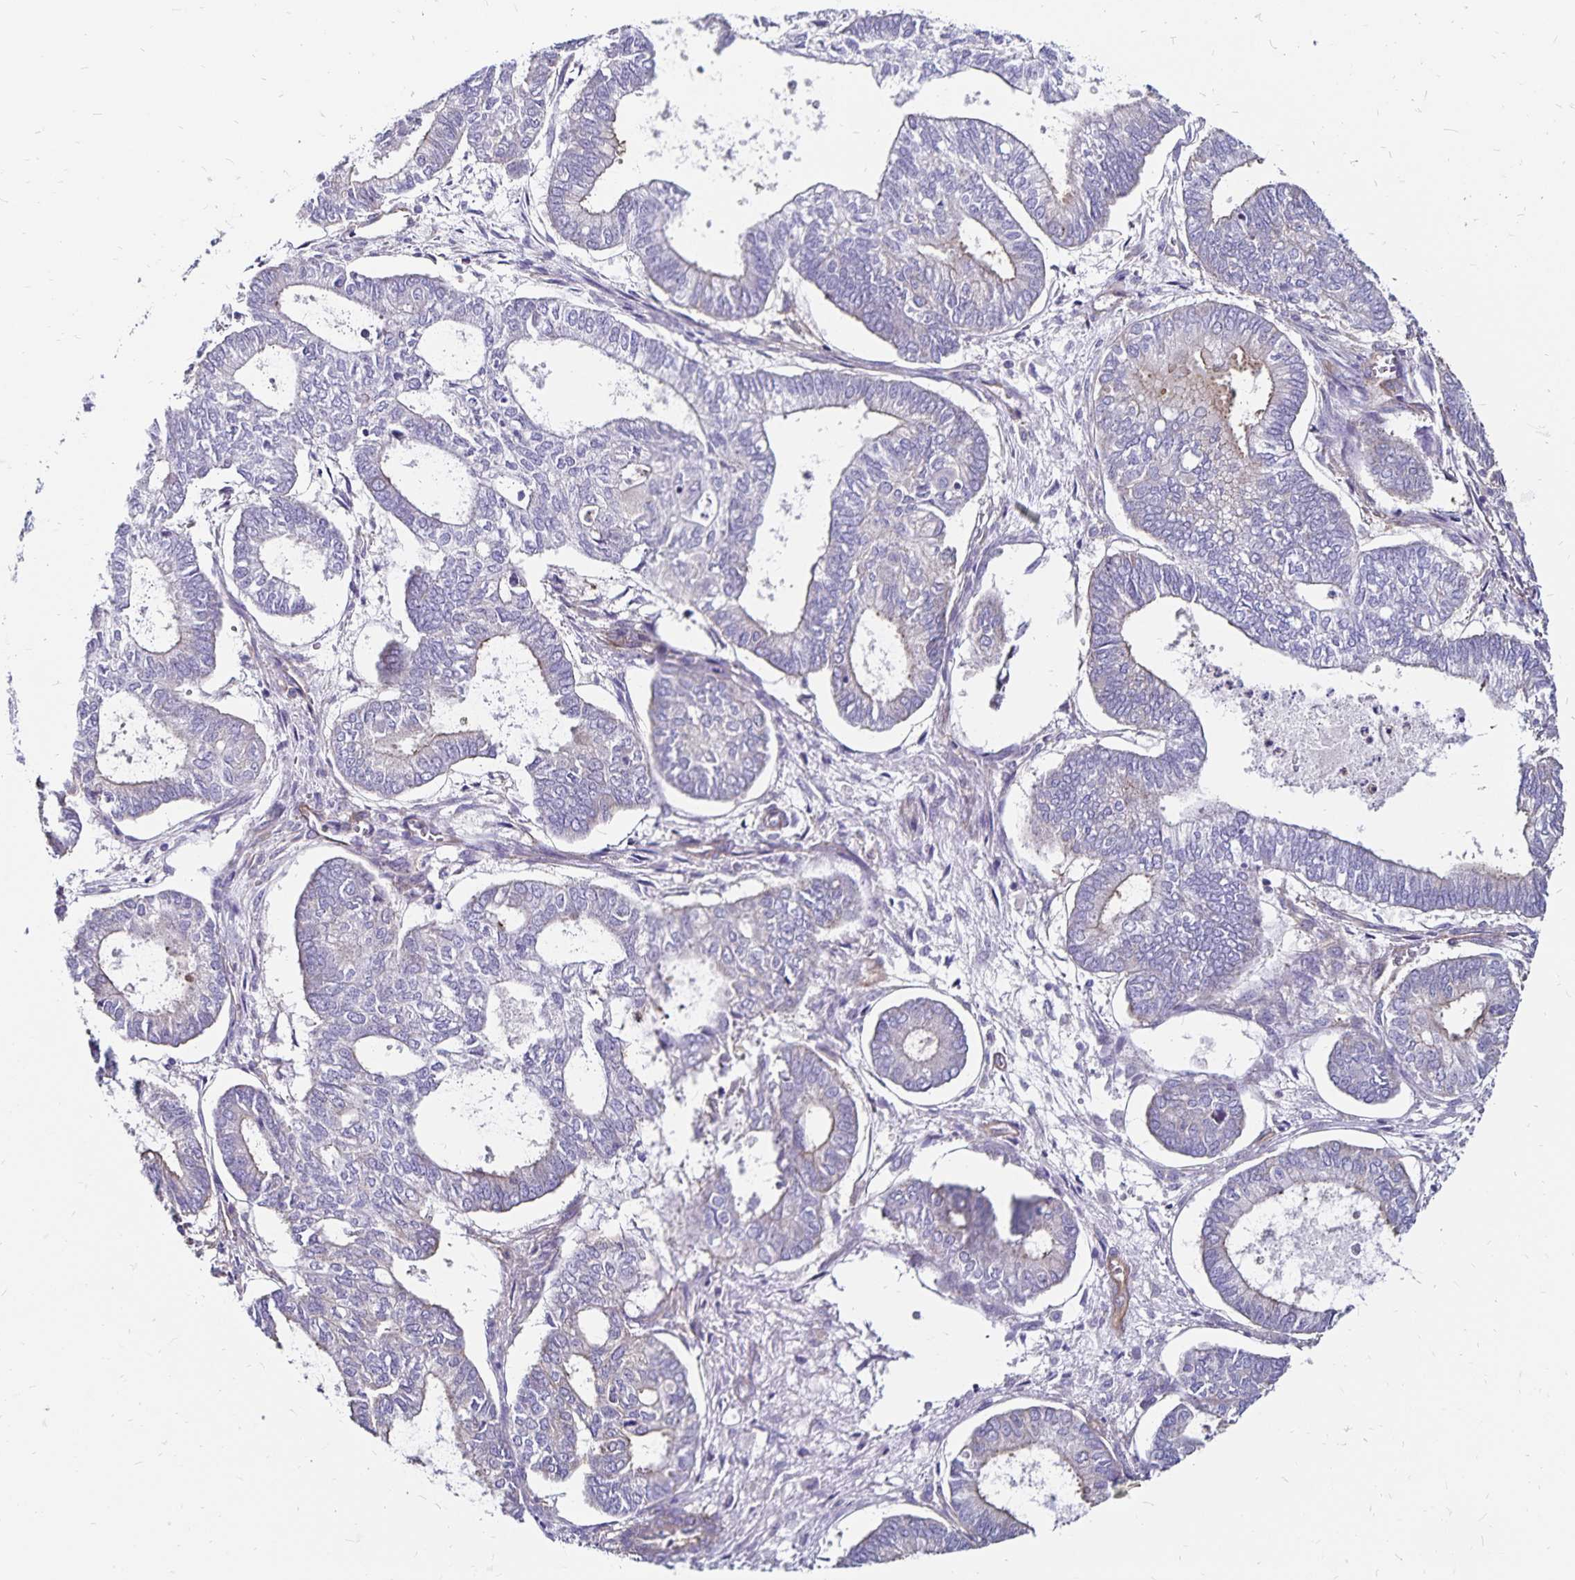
{"staining": {"intensity": "negative", "quantity": "none", "location": "none"}, "tissue": "ovarian cancer", "cell_type": "Tumor cells", "image_type": "cancer", "snomed": [{"axis": "morphology", "description": "Carcinoma, endometroid"}, {"axis": "topography", "description": "Ovary"}], "caption": "There is no significant staining in tumor cells of ovarian cancer. Brightfield microscopy of immunohistochemistry (IHC) stained with DAB (brown) and hematoxylin (blue), captured at high magnification.", "gene": "RPRML", "patient": {"sex": "female", "age": 64}}